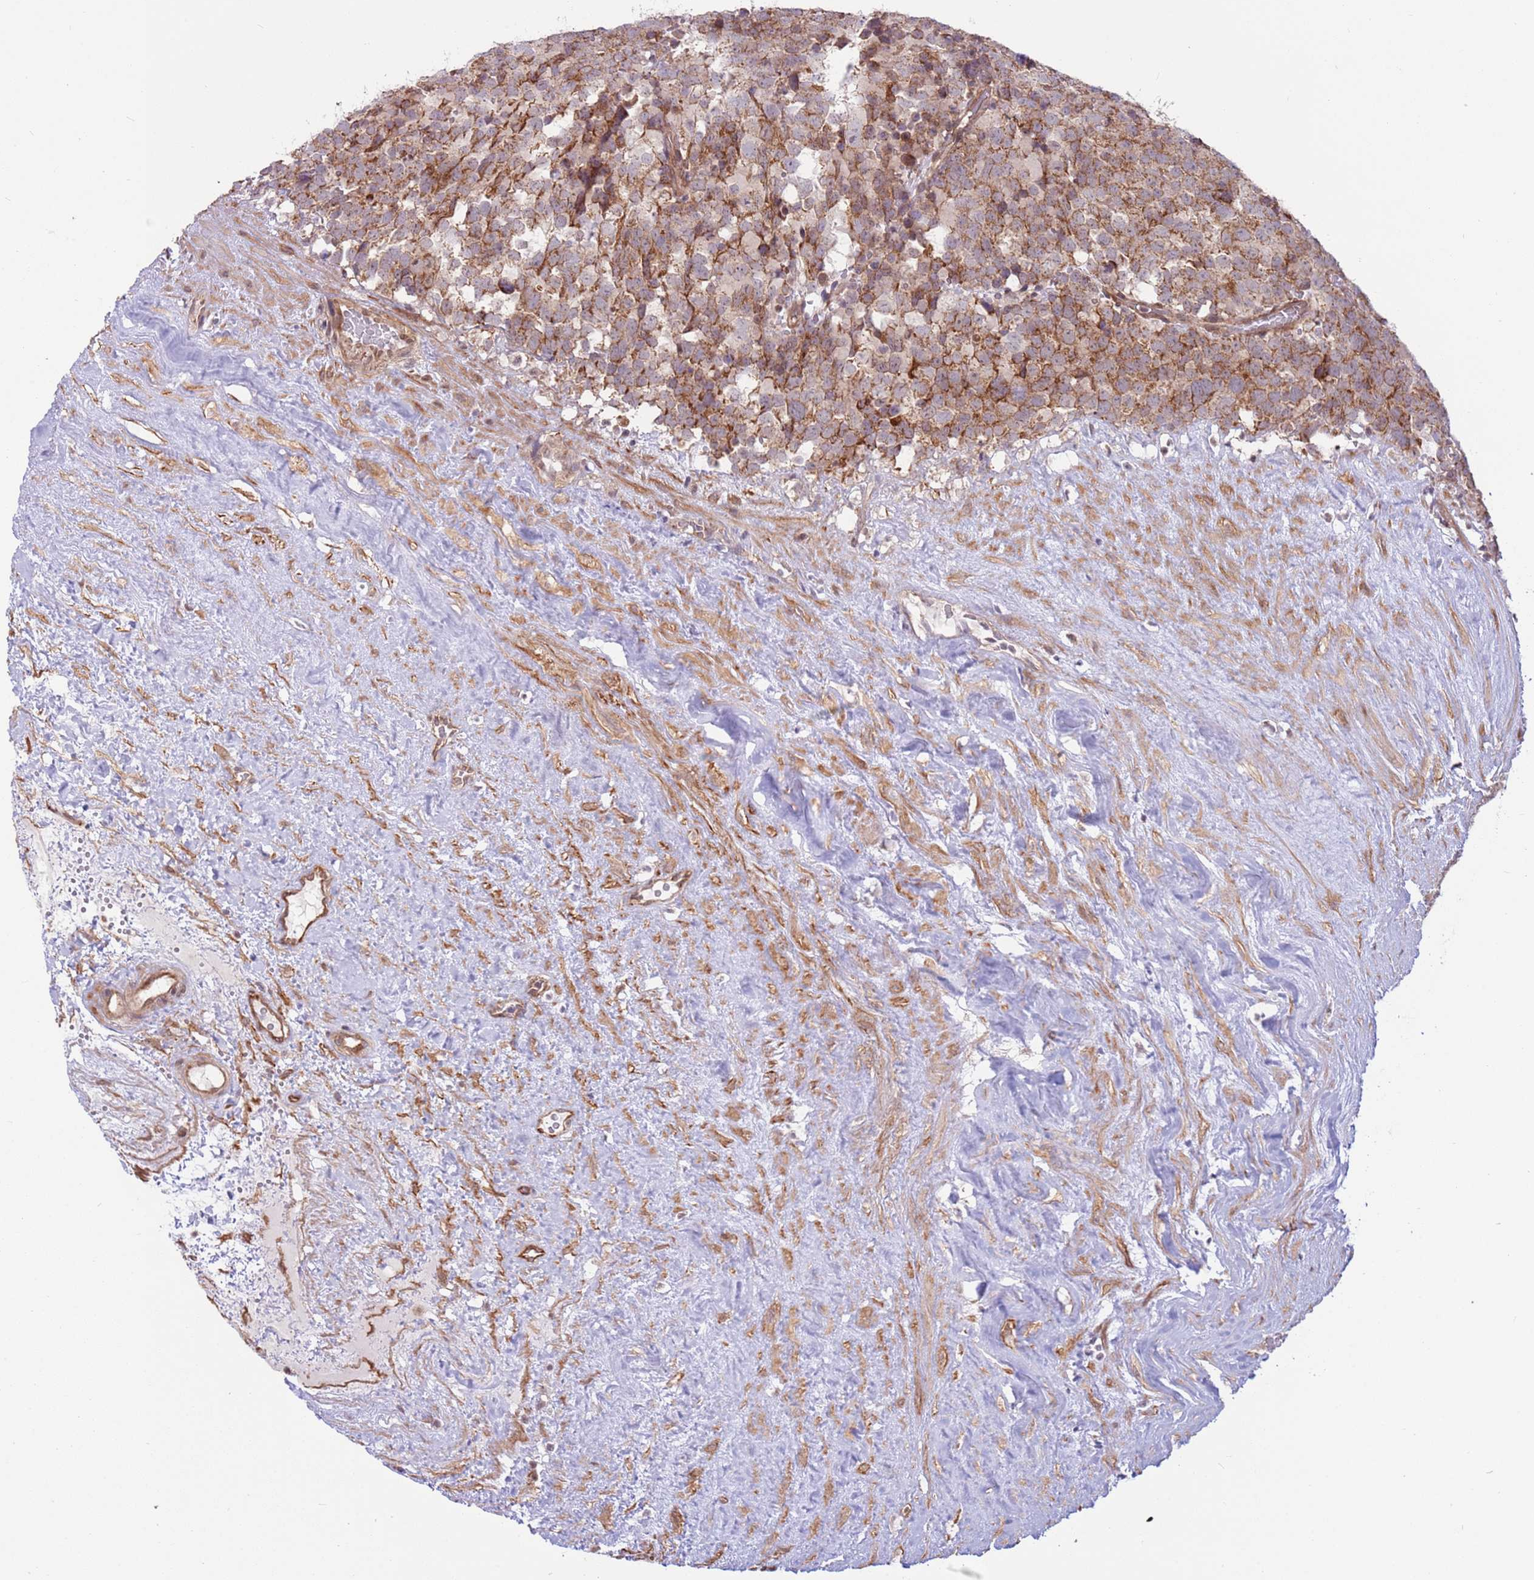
{"staining": {"intensity": "moderate", "quantity": ">75%", "location": "cytoplasmic/membranous"}, "tissue": "testis cancer", "cell_type": "Tumor cells", "image_type": "cancer", "snomed": [{"axis": "morphology", "description": "Seminoma, NOS"}, {"axis": "topography", "description": "Testis"}], "caption": "Testis seminoma tissue shows moderate cytoplasmic/membranous positivity in approximately >75% of tumor cells", "gene": "DCAF4", "patient": {"sex": "male", "age": 71}}